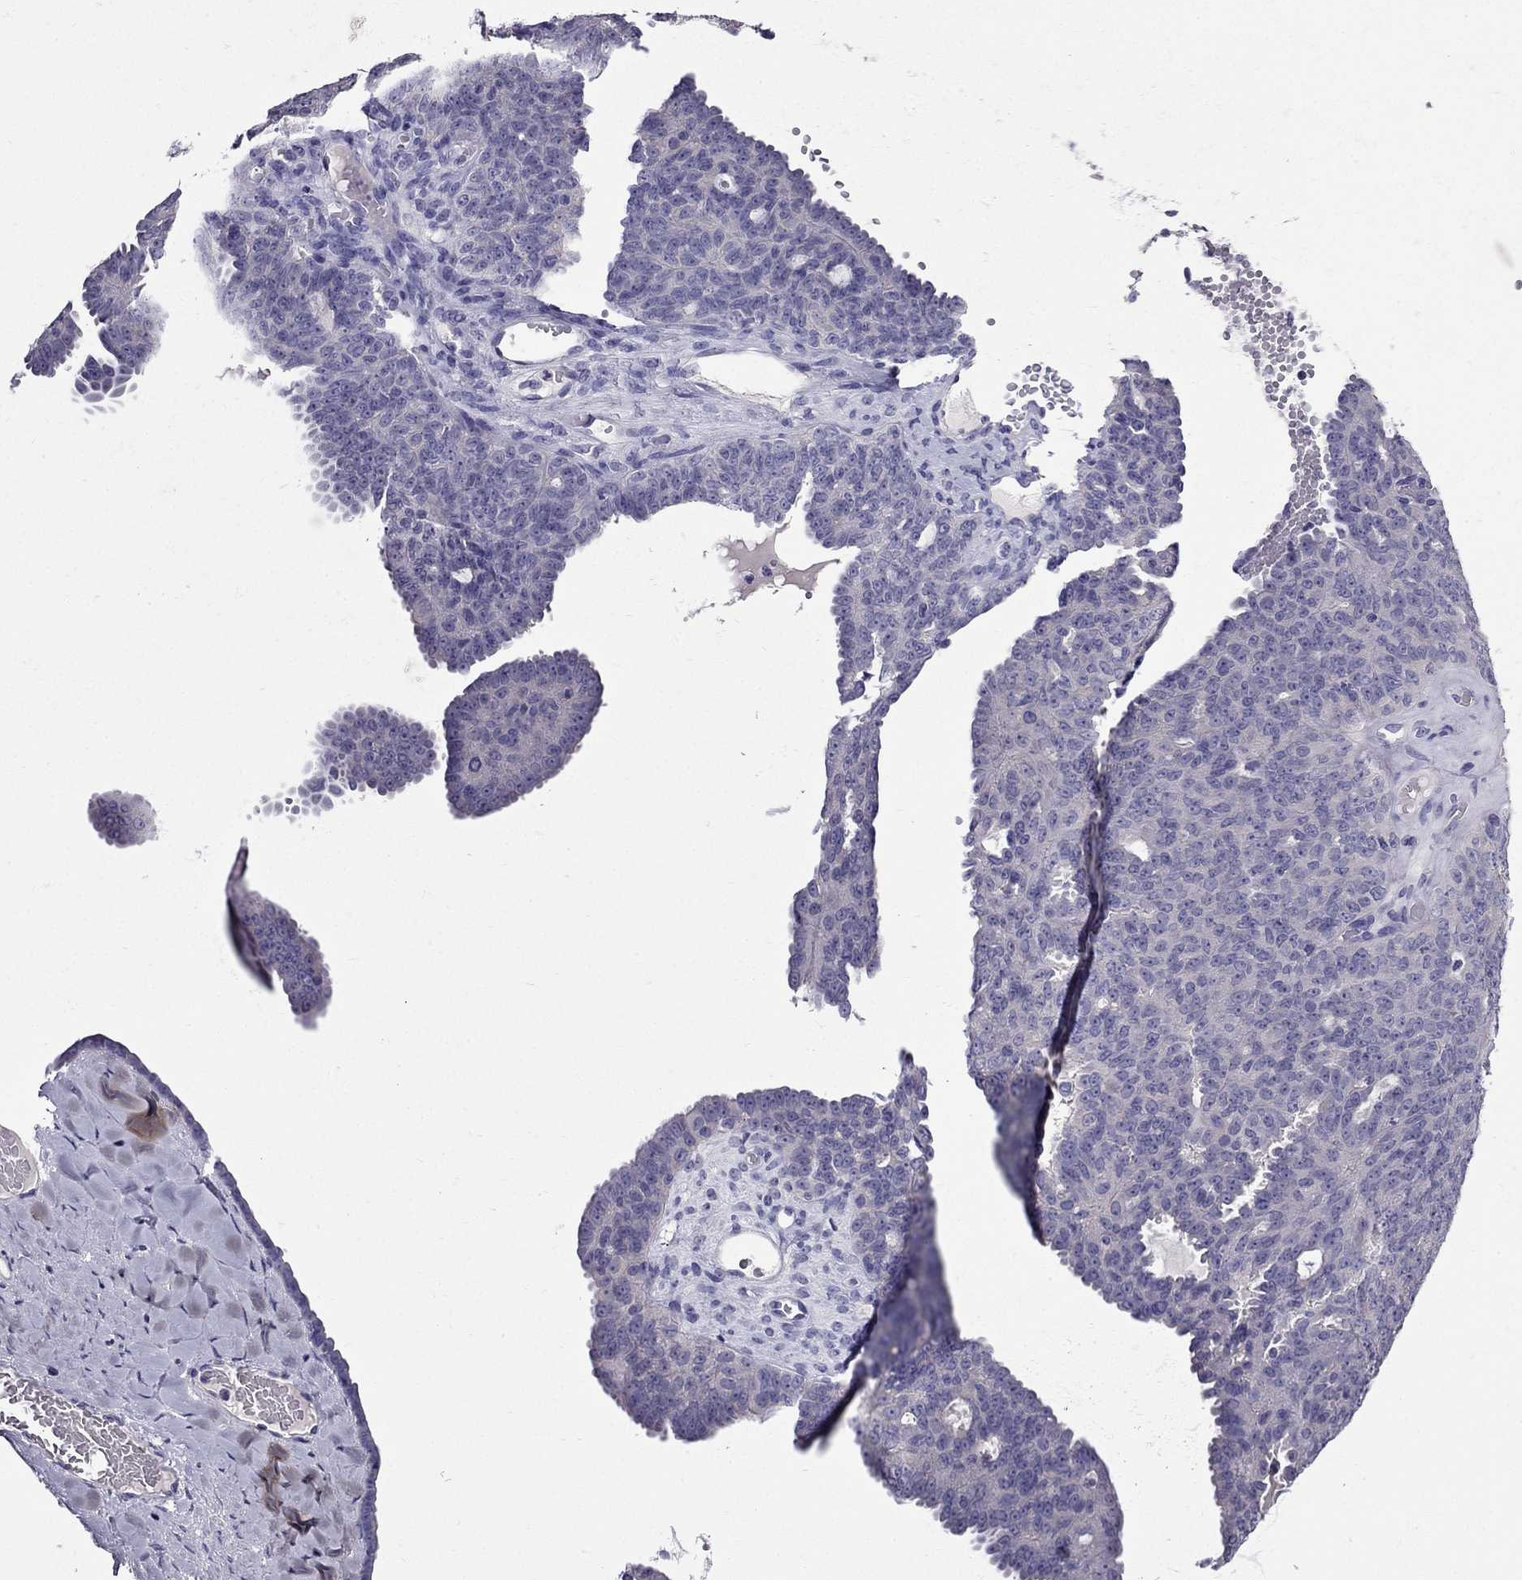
{"staining": {"intensity": "negative", "quantity": "none", "location": "none"}, "tissue": "ovarian cancer", "cell_type": "Tumor cells", "image_type": "cancer", "snomed": [{"axis": "morphology", "description": "Cystadenocarcinoma, serous, NOS"}, {"axis": "topography", "description": "Ovary"}], "caption": "An IHC photomicrograph of serous cystadenocarcinoma (ovarian) is shown. There is no staining in tumor cells of serous cystadenocarcinoma (ovarian). (DAB immunohistochemistry with hematoxylin counter stain).", "gene": "ZNF541", "patient": {"sex": "female", "age": 71}}